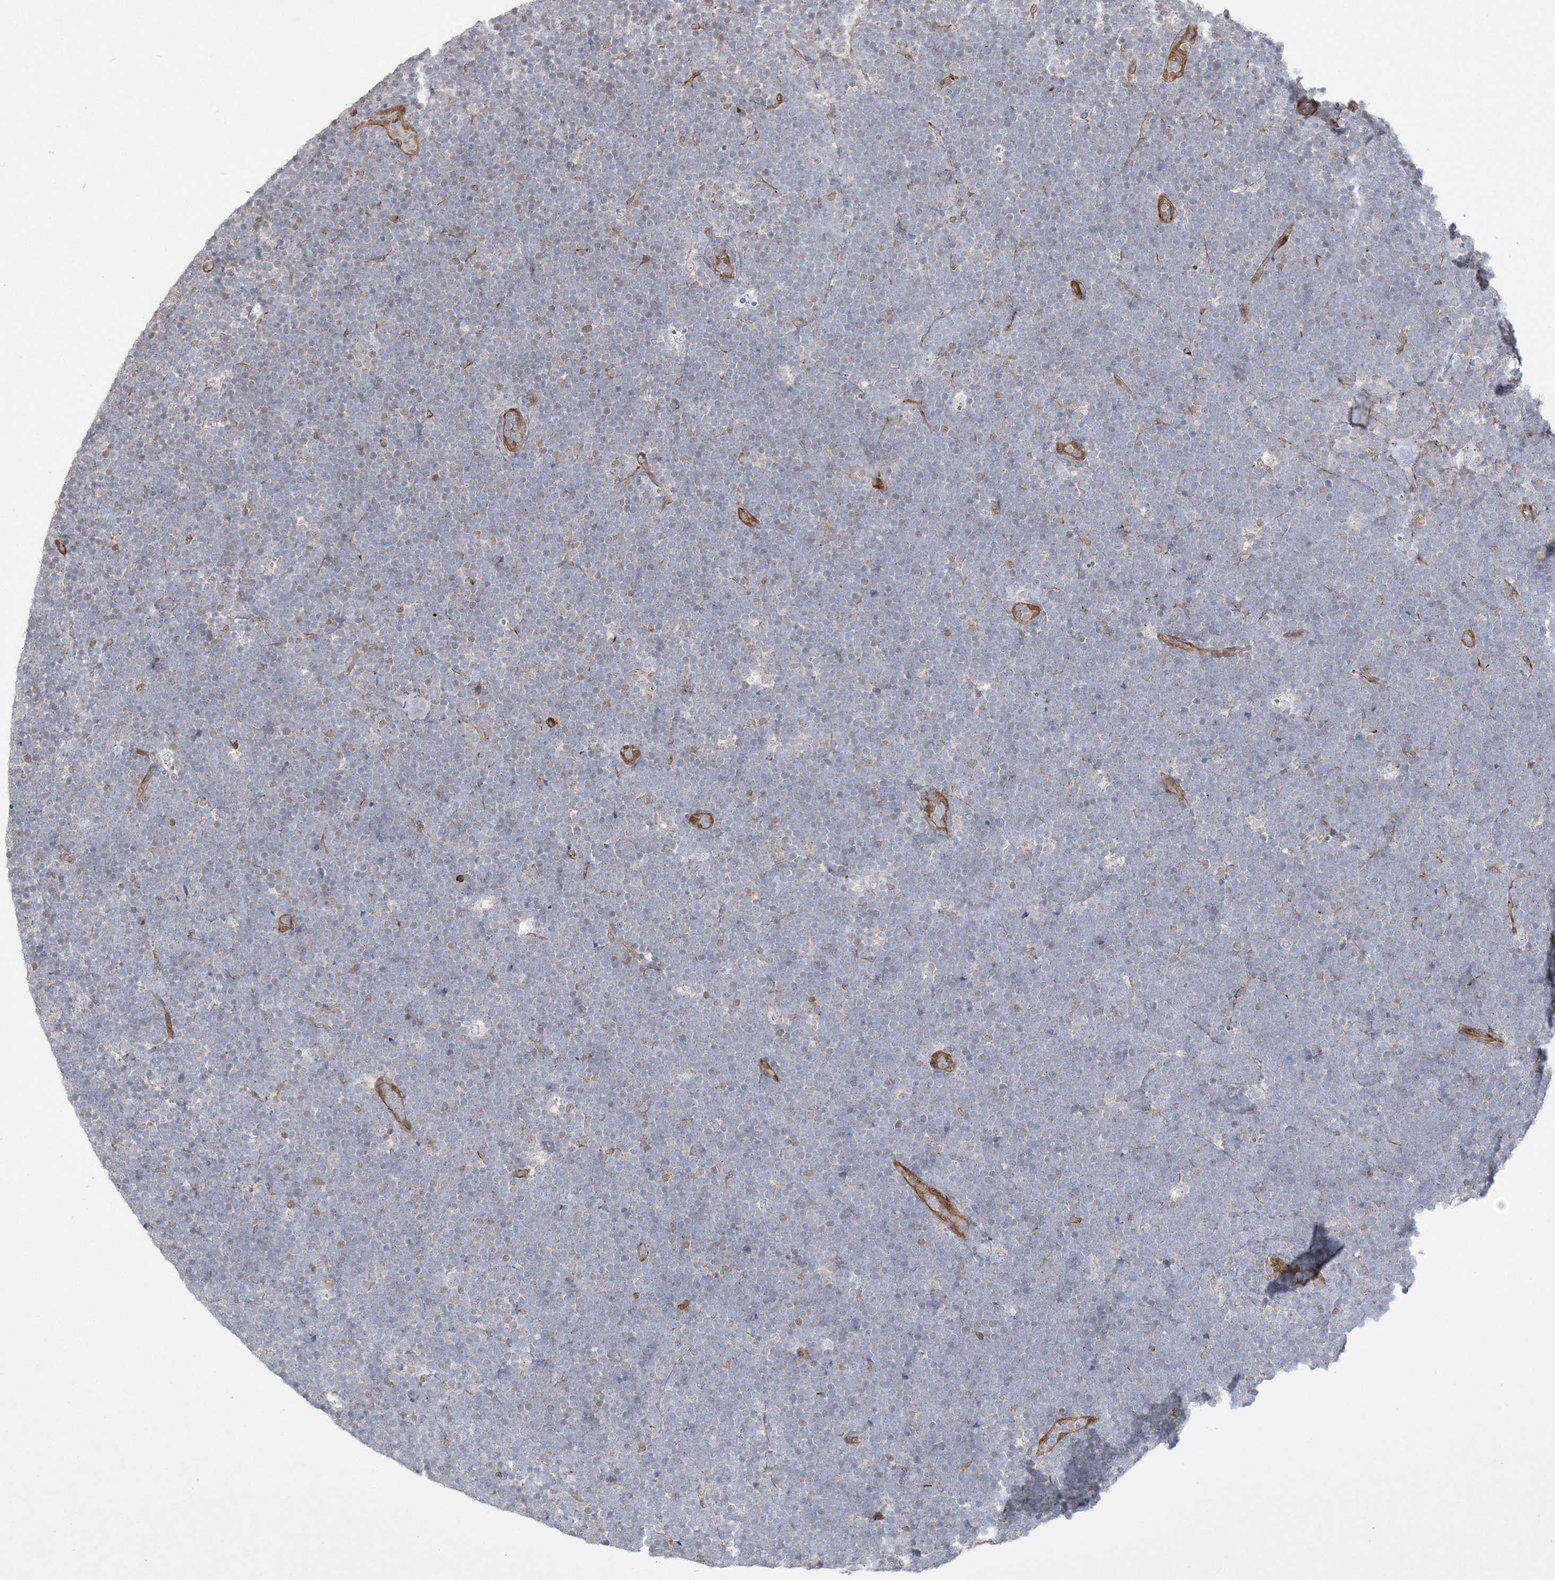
{"staining": {"intensity": "negative", "quantity": "none", "location": "none"}, "tissue": "lymphoma", "cell_type": "Tumor cells", "image_type": "cancer", "snomed": [{"axis": "morphology", "description": "Malignant lymphoma, non-Hodgkin's type, High grade"}, {"axis": "topography", "description": "Lymph node"}], "caption": "Tumor cells are negative for brown protein staining in high-grade malignant lymphoma, non-Hodgkin's type.", "gene": "INPP1", "patient": {"sex": "male", "age": 13}}